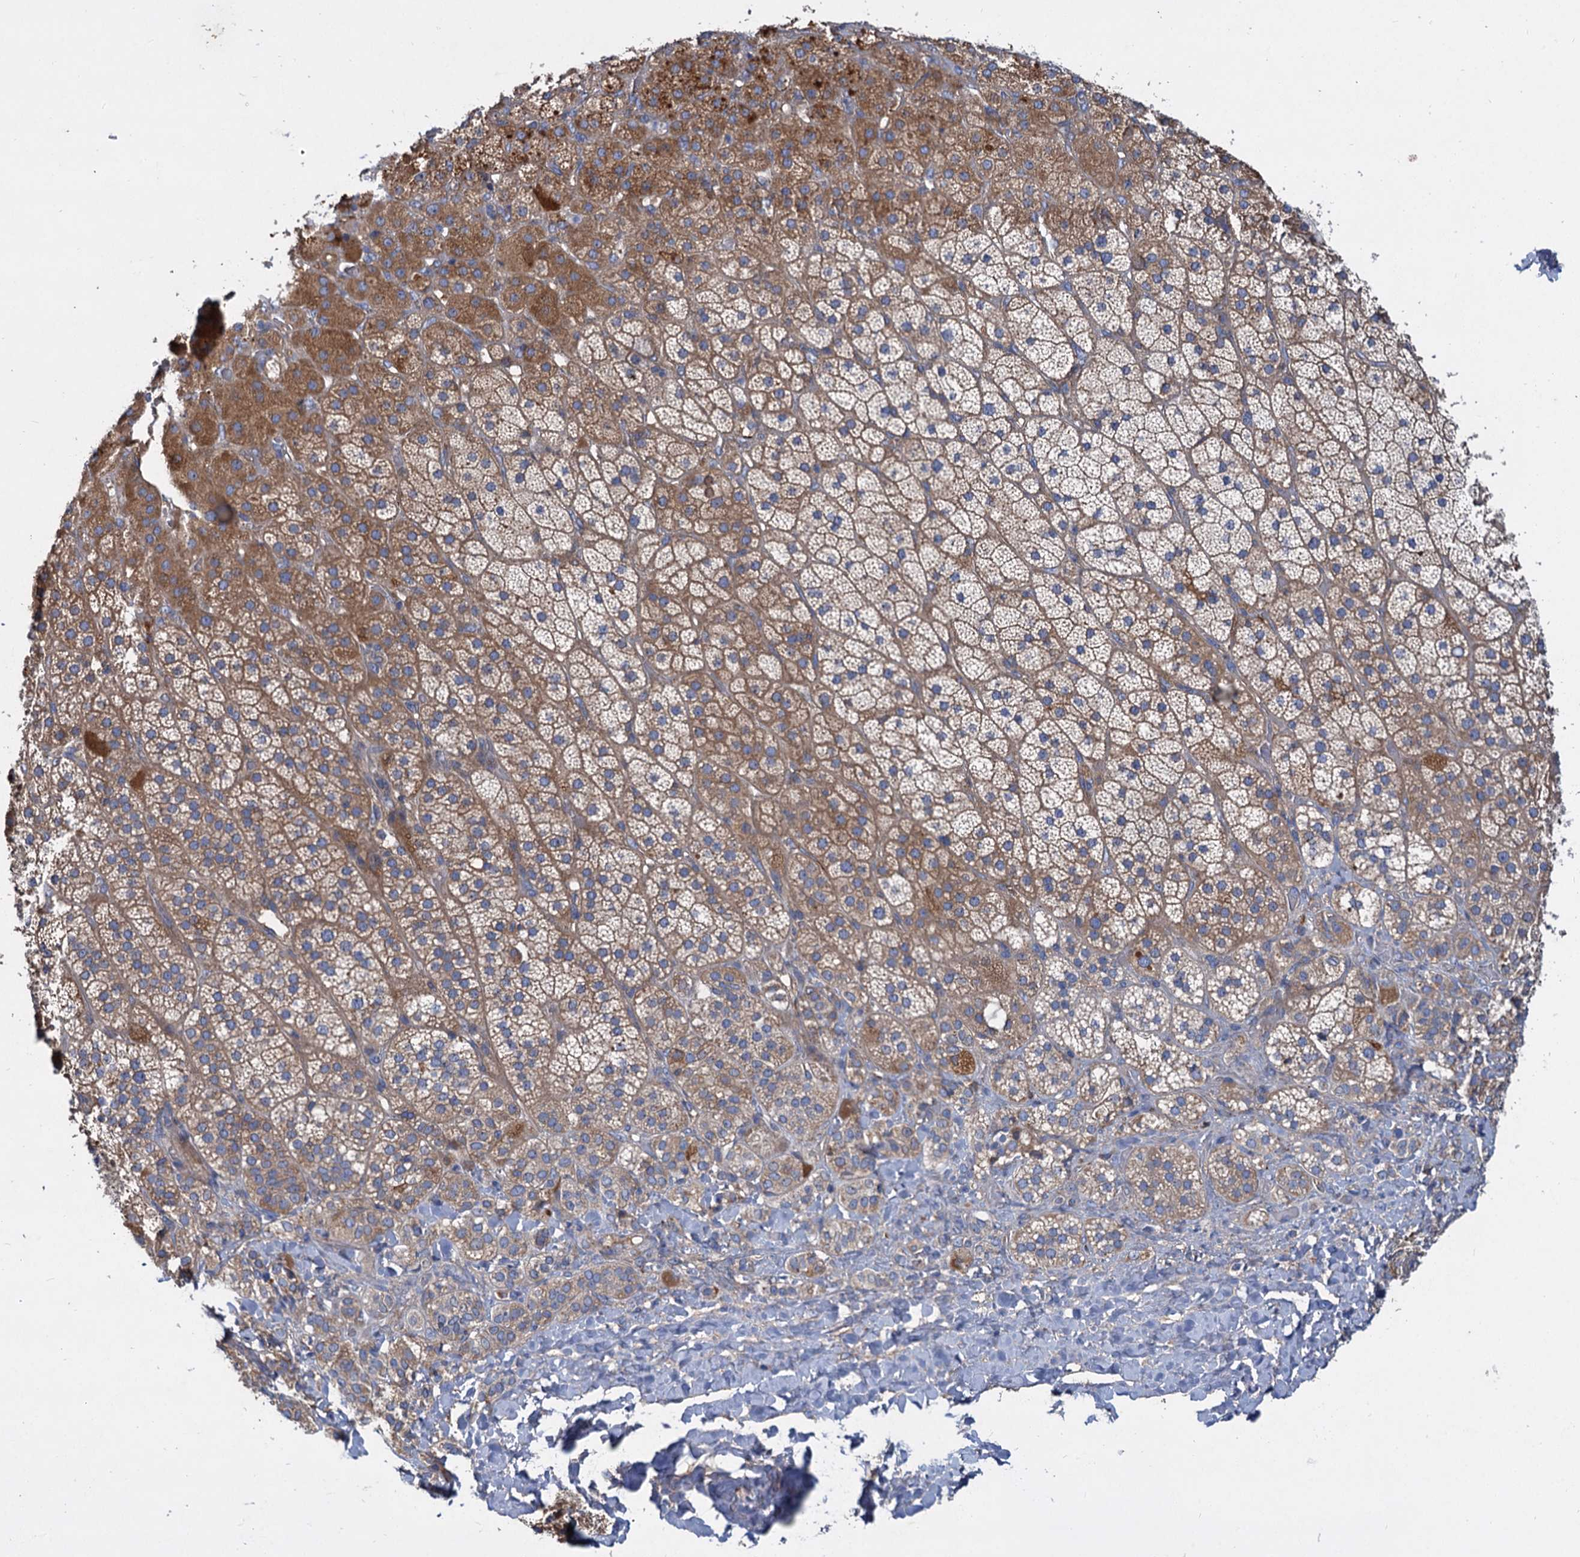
{"staining": {"intensity": "moderate", "quantity": ">75%", "location": "cytoplasmic/membranous"}, "tissue": "adrenal gland", "cell_type": "Glandular cells", "image_type": "normal", "snomed": [{"axis": "morphology", "description": "Normal tissue, NOS"}, {"axis": "topography", "description": "Adrenal gland"}], "caption": "Benign adrenal gland demonstrates moderate cytoplasmic/membranous expression in about >75% of glandular cells, visualized by immunohistochemistry.", "gene": "ALKBH7", "patient": {"sex": "male", "age": 57}}